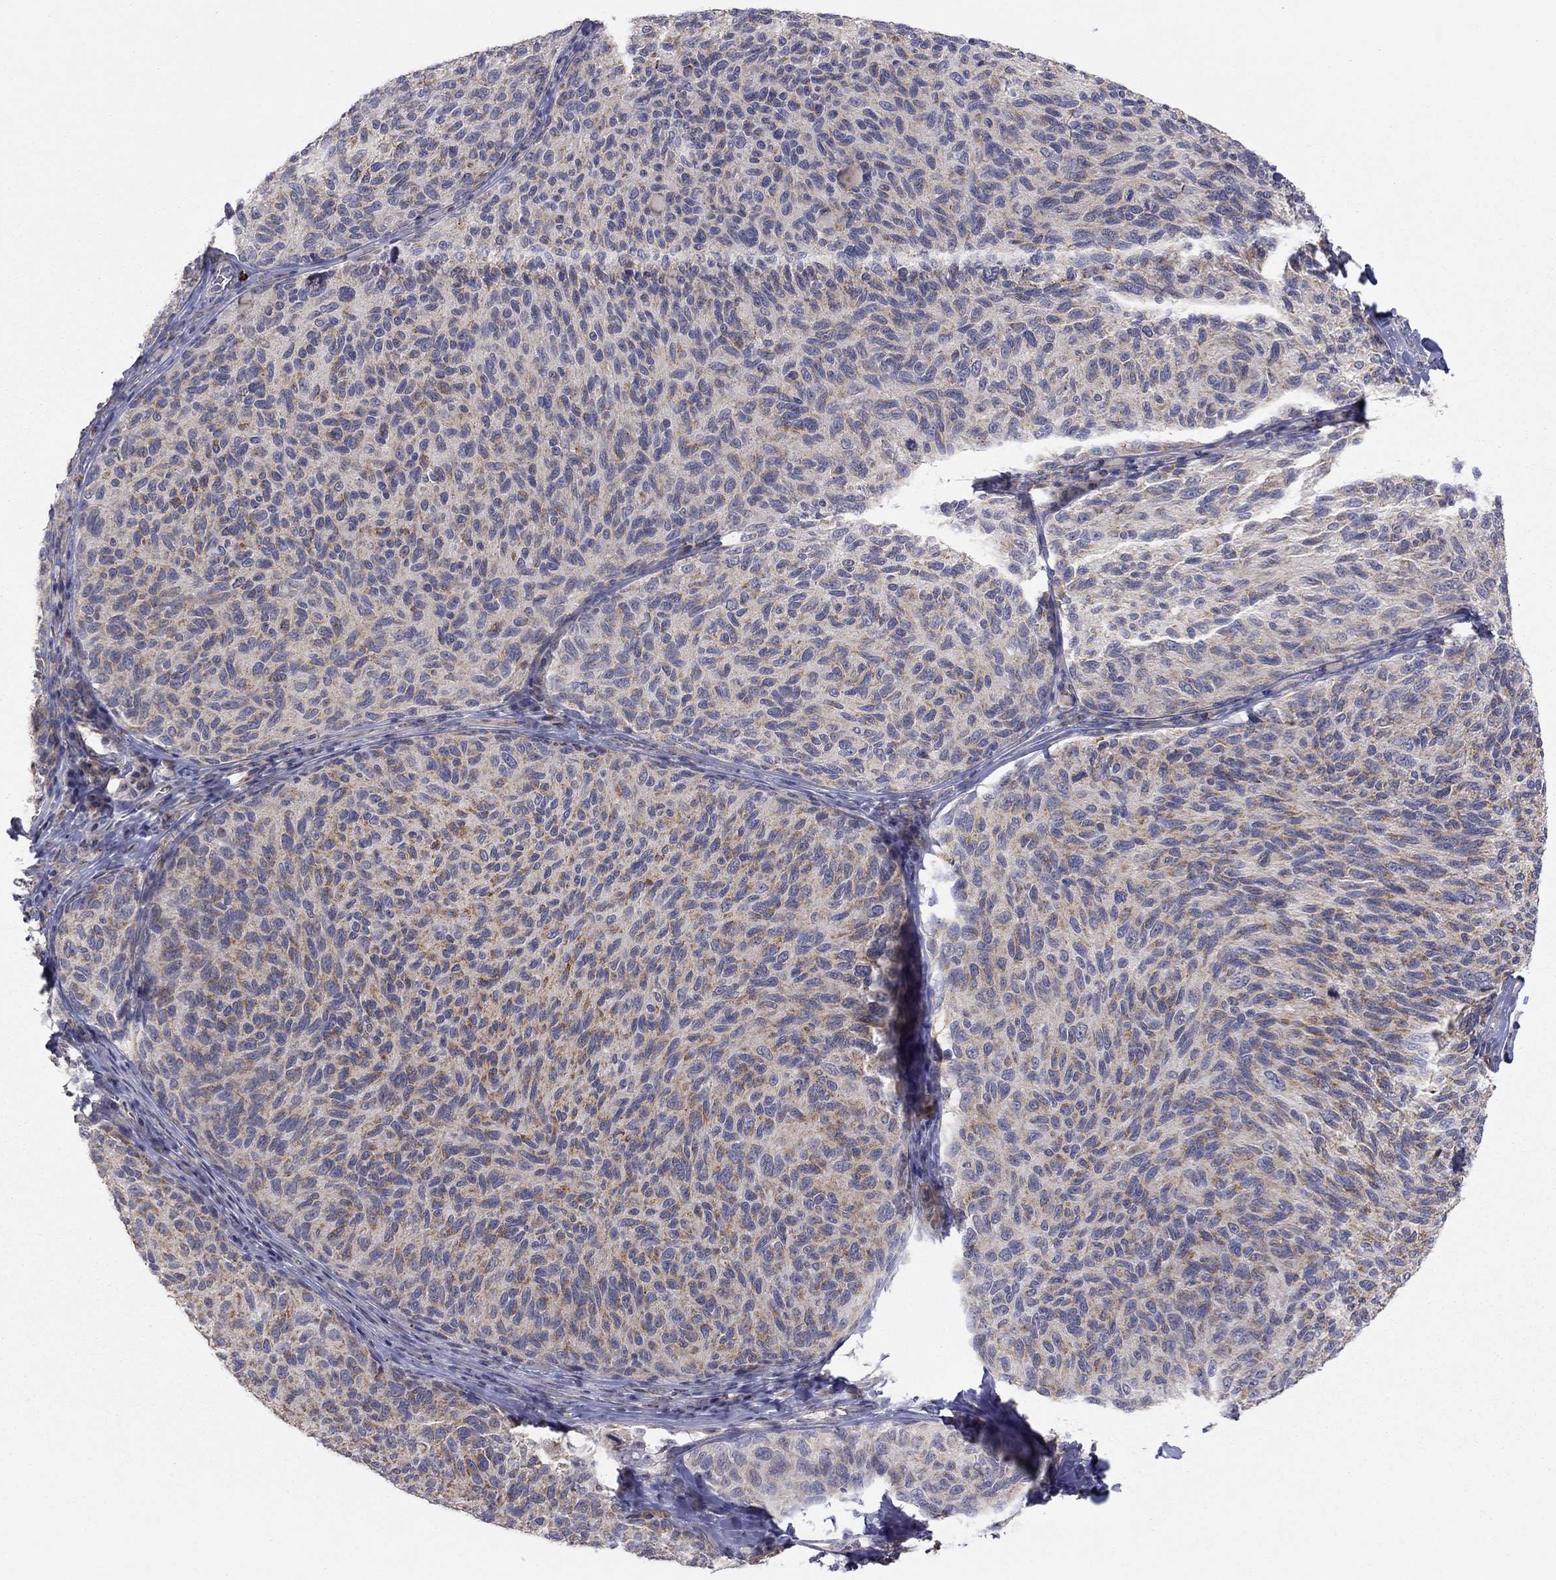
{"staining": {"intensity": "moderate", "quantity": "<25%", "location": "cytoplasmic/membranous"}, "tissue": "melanoma", "cell_type": "Tumor cells", "image_type": "cancer", "snomed": [{"axis": "morphology", "description": "Malignant melanoma, NOS"}, {"axis": "topography", "description": "Skin"}], "caption": "Immunohistochemistry (IHC) (DAB (3,3'-diaminobenzidine)) staining of human melanoma reveals moderate cytoplasmic/membranous protein positivity in approximately <25% of tumor cells. The staining was performed using DAB (3,3'-diaminobenzidine), with brown indicating positive protein expression. Nuclei are stained blue with hematoxylin.", "gene": "CRACDL", "patient": {"sex": "female", "age": 73}}